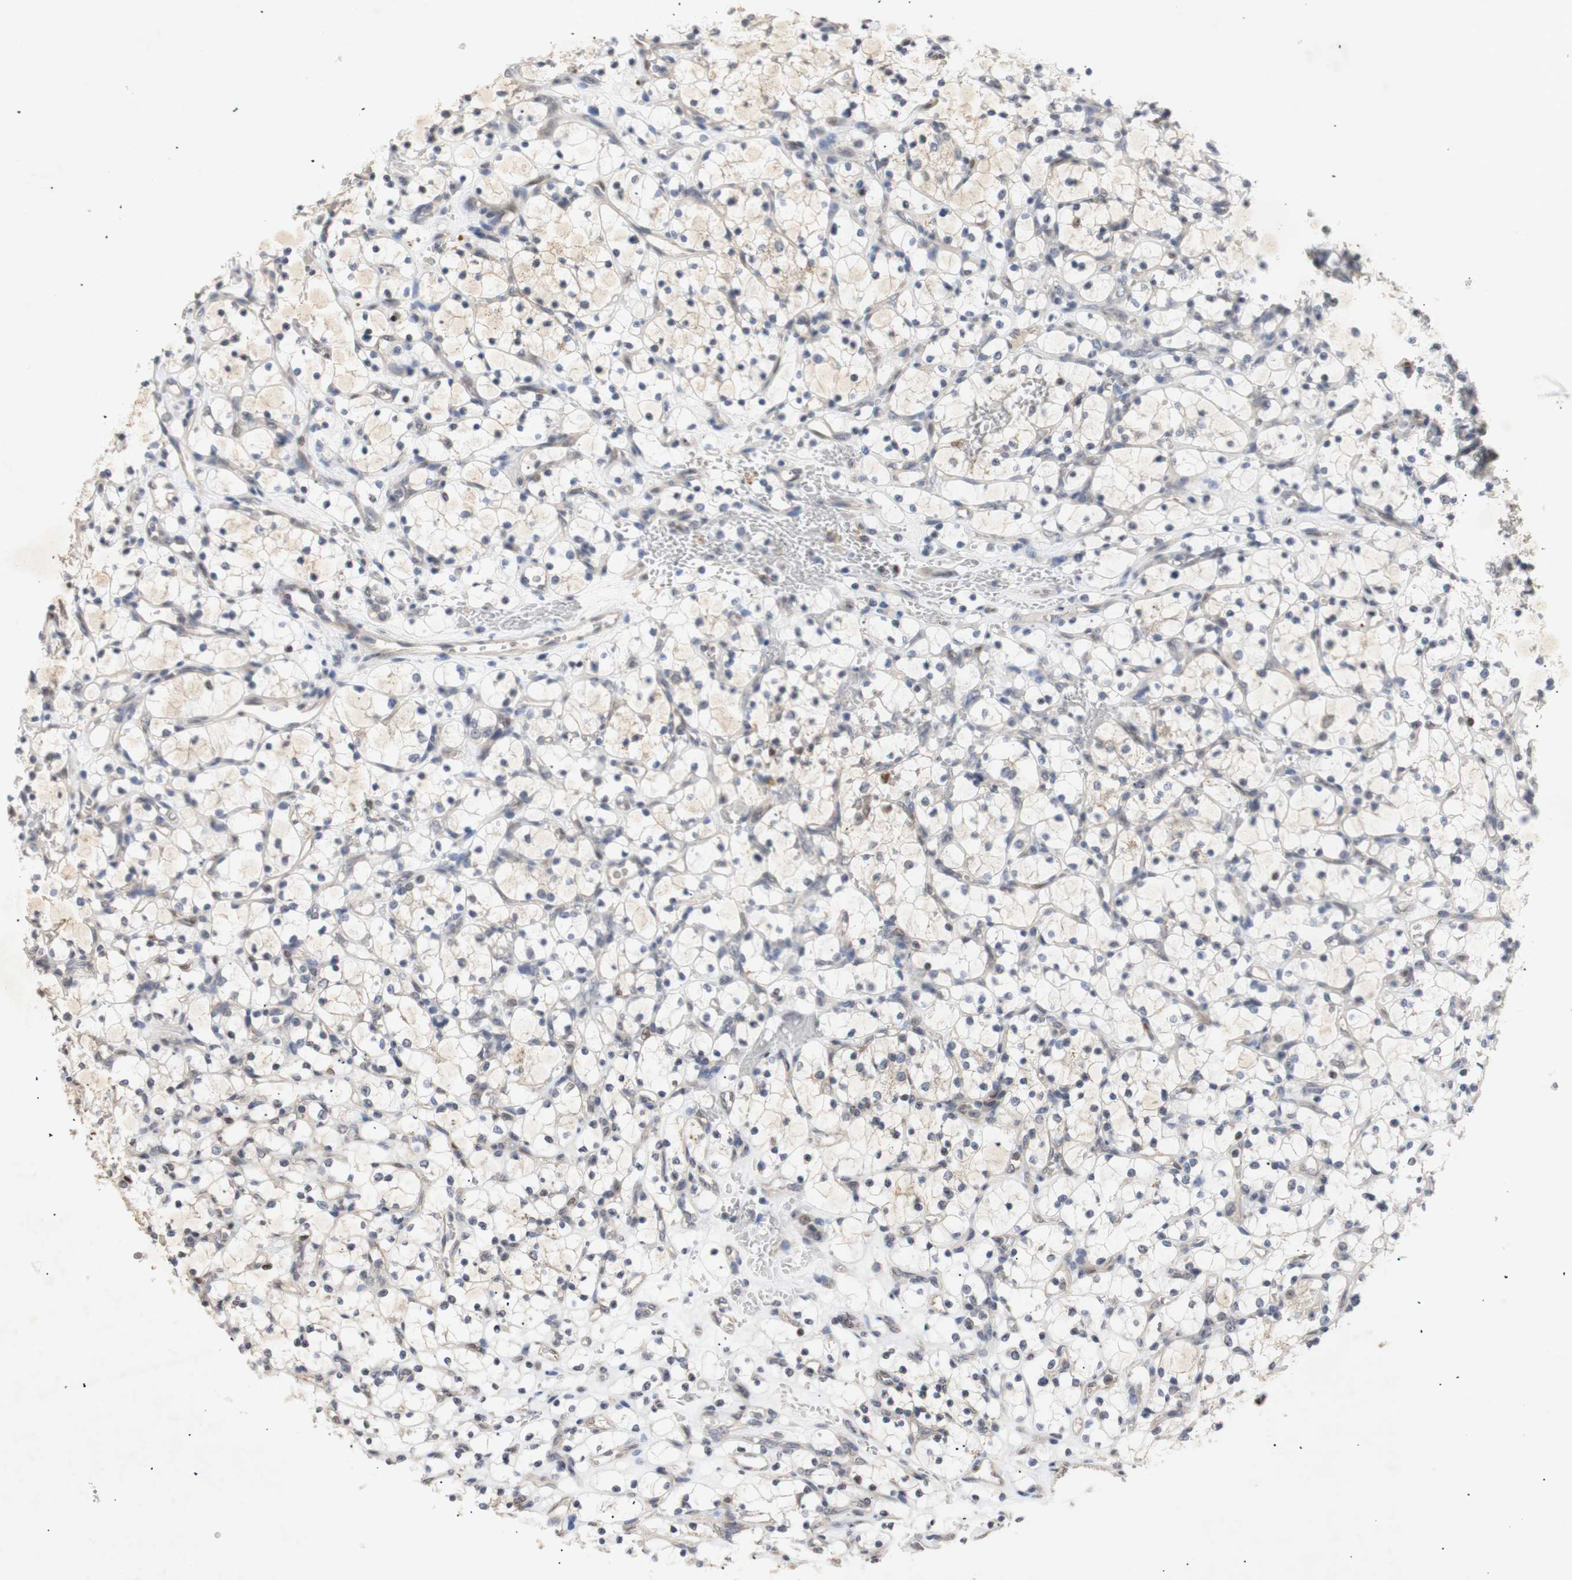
{"staining": {"intensity": "negative", "quantity": "none", "location": "none"}, "tissue": "renal cancer", "cell_type": "Tumor cells", "image_type": "cancer", "snomed": [{"axis": "morphology", "description": "Adenocarcinoma, NOS"}, {"axis": "topography", "description": "Kidney"}], "caption": "Renal cancer was stained to show a protein in brown. There is no significant expression in tumor cells.", "gene": "FOSB", "patient": {"sex": "female", "age": 69}}